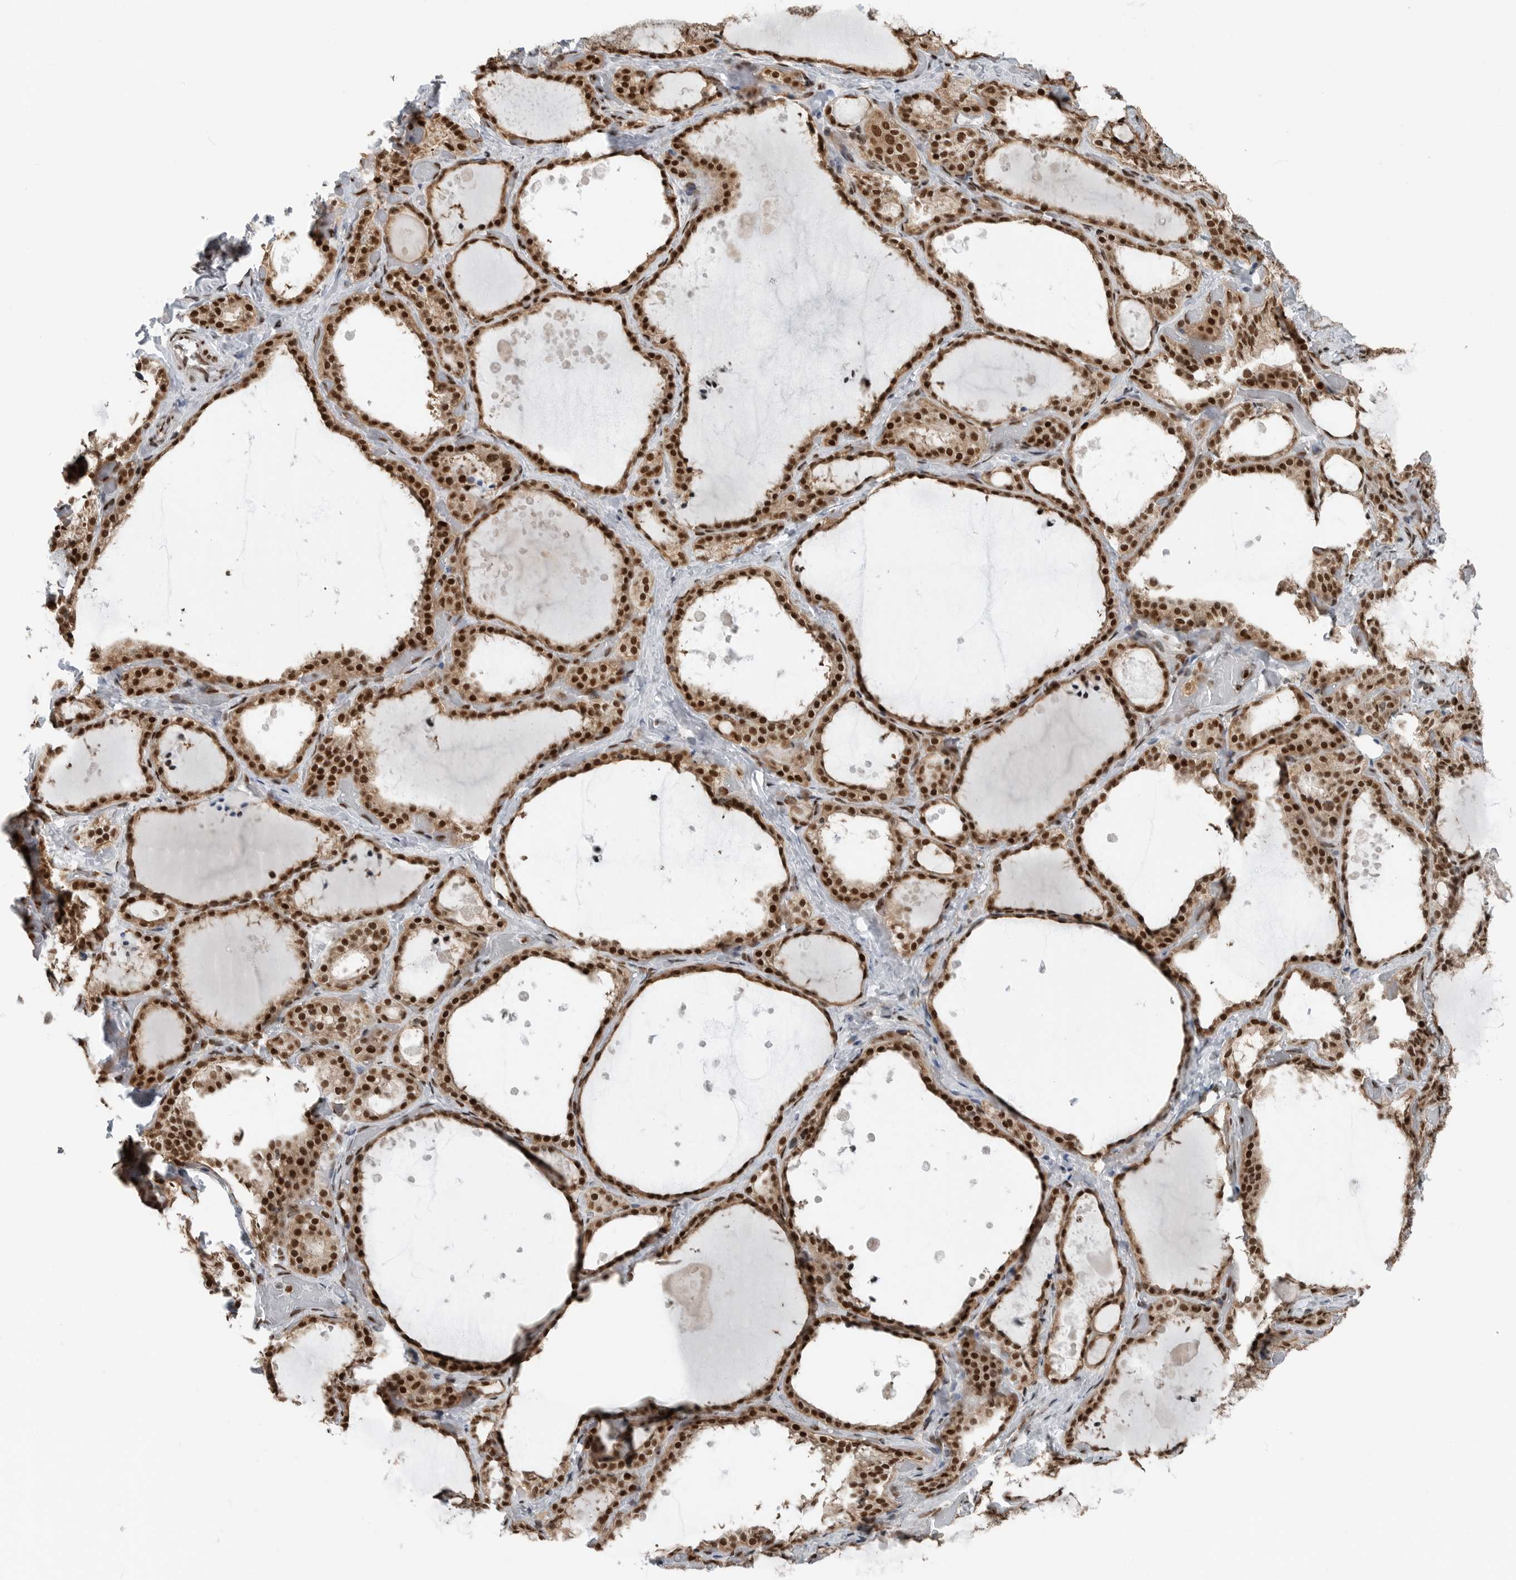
{"staining": {"intensity": "strong", "quantity": ">75%", "location": "cytoplasmic/membranous,nuclear"}, "tissue": "thyroid gland", "cell_type": "Glandular cells", "image_type": "normal", "snomed": [{"axis": "morphology", "description": "Normal tissue, NOS"}, {"axis": "topography", "description": "Thyroid gland"}], "caption": "DAB immunohistochemical staining of normal thyroid gland reveals strong cytoplasmic/membranous,nuclear protein expression in about >75% of glandular cells.", "gene": "BLZF1", "patient": {"sex": "female", "age": 44}}